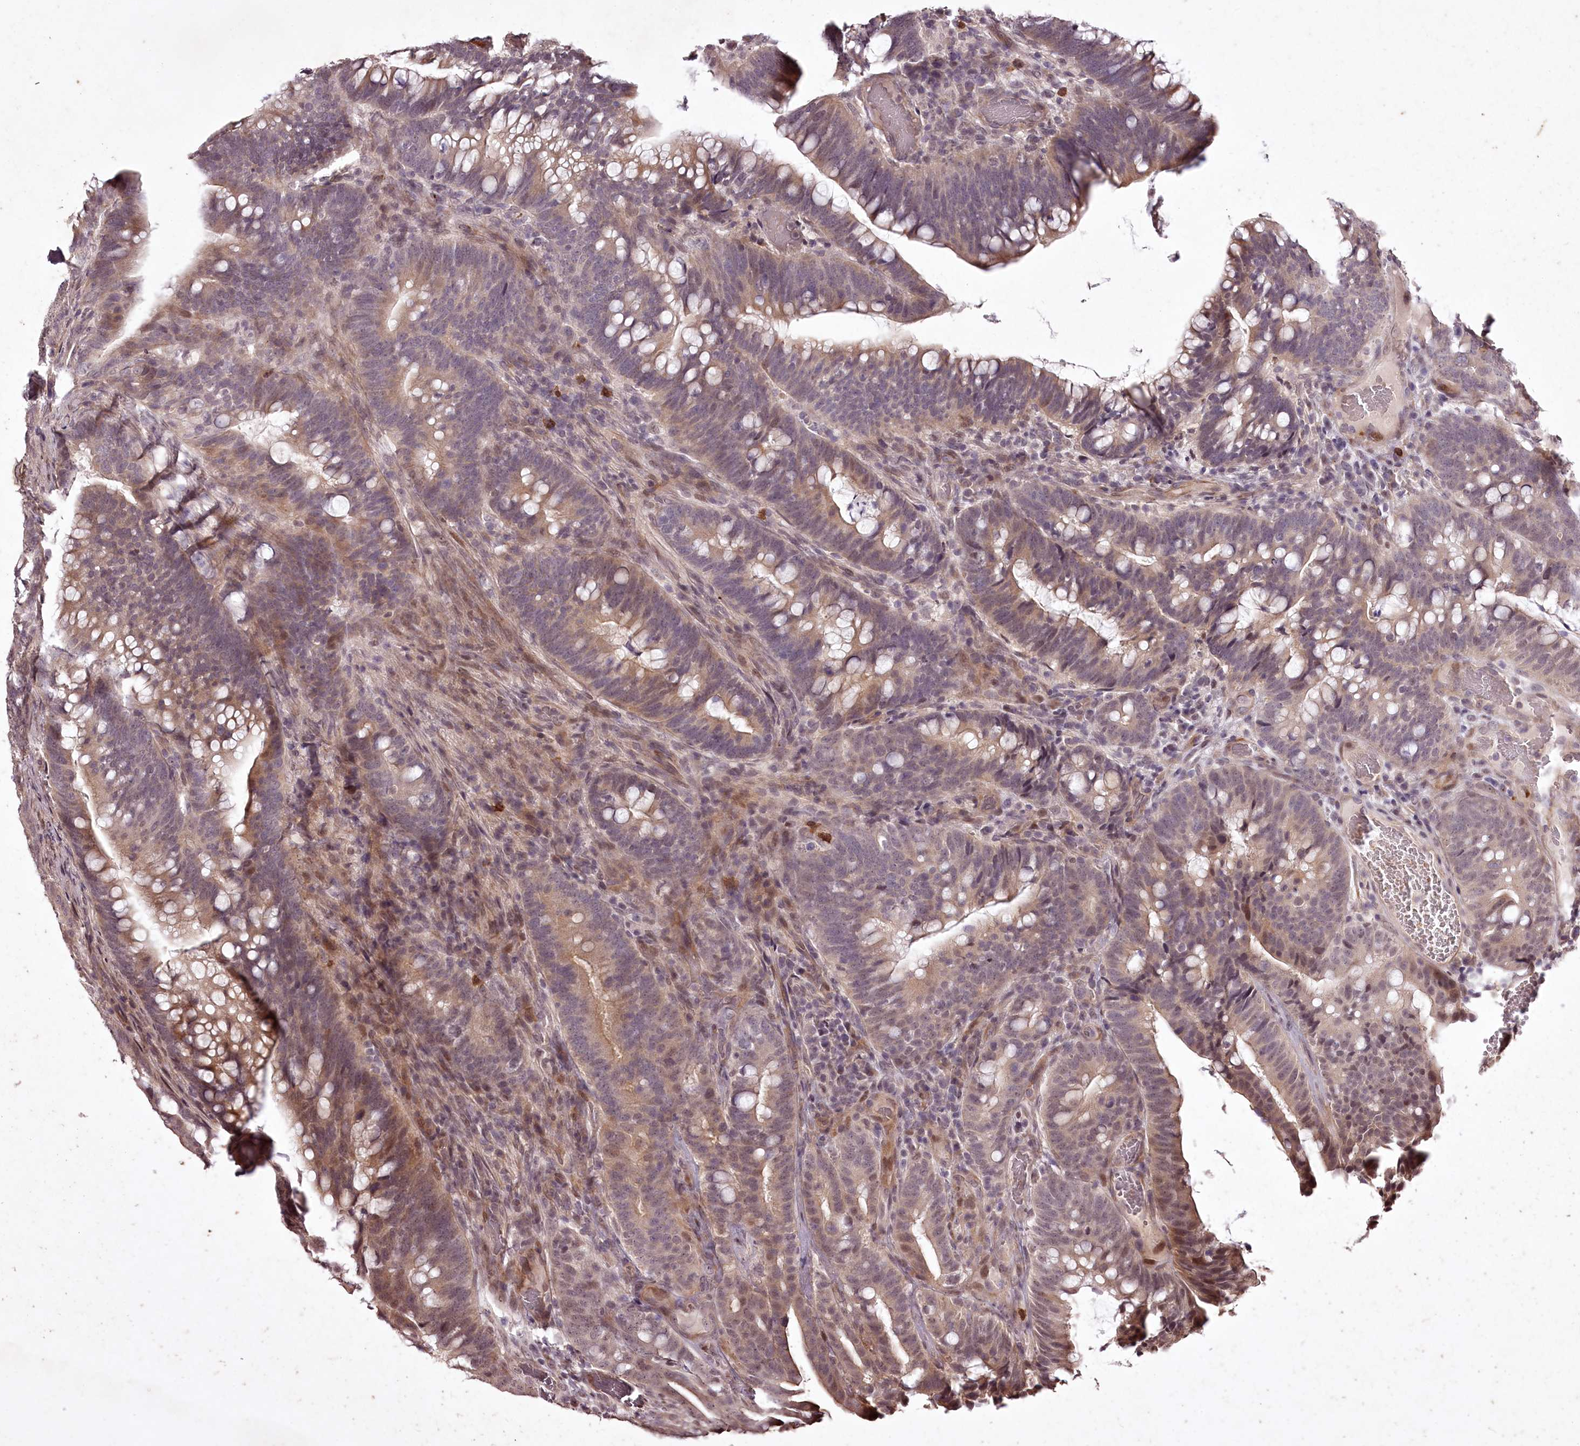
{"staining": {"intensity": "weak", "quantity": ">75%", "location": "cytoplasmic/membranous,nuclear"}, "tissue": "colorectal cancer", "cell_type": "Tumor cells", "image_type": "cancer", "snomed": [{"axis": "morphology", "description": "Adenocarcinoma, NOS"}, {"axis": "topography", "description": "Colon"}], "caption": "Colorectal adenocarcinoma was stained to show a protein in brown. There is low levels of weak cytoplasmic/membranous and nuclear staining in about >75% of tumor cells.", "gene": "ADRA1D", "patient": {"sex": "female", "age": 66}}